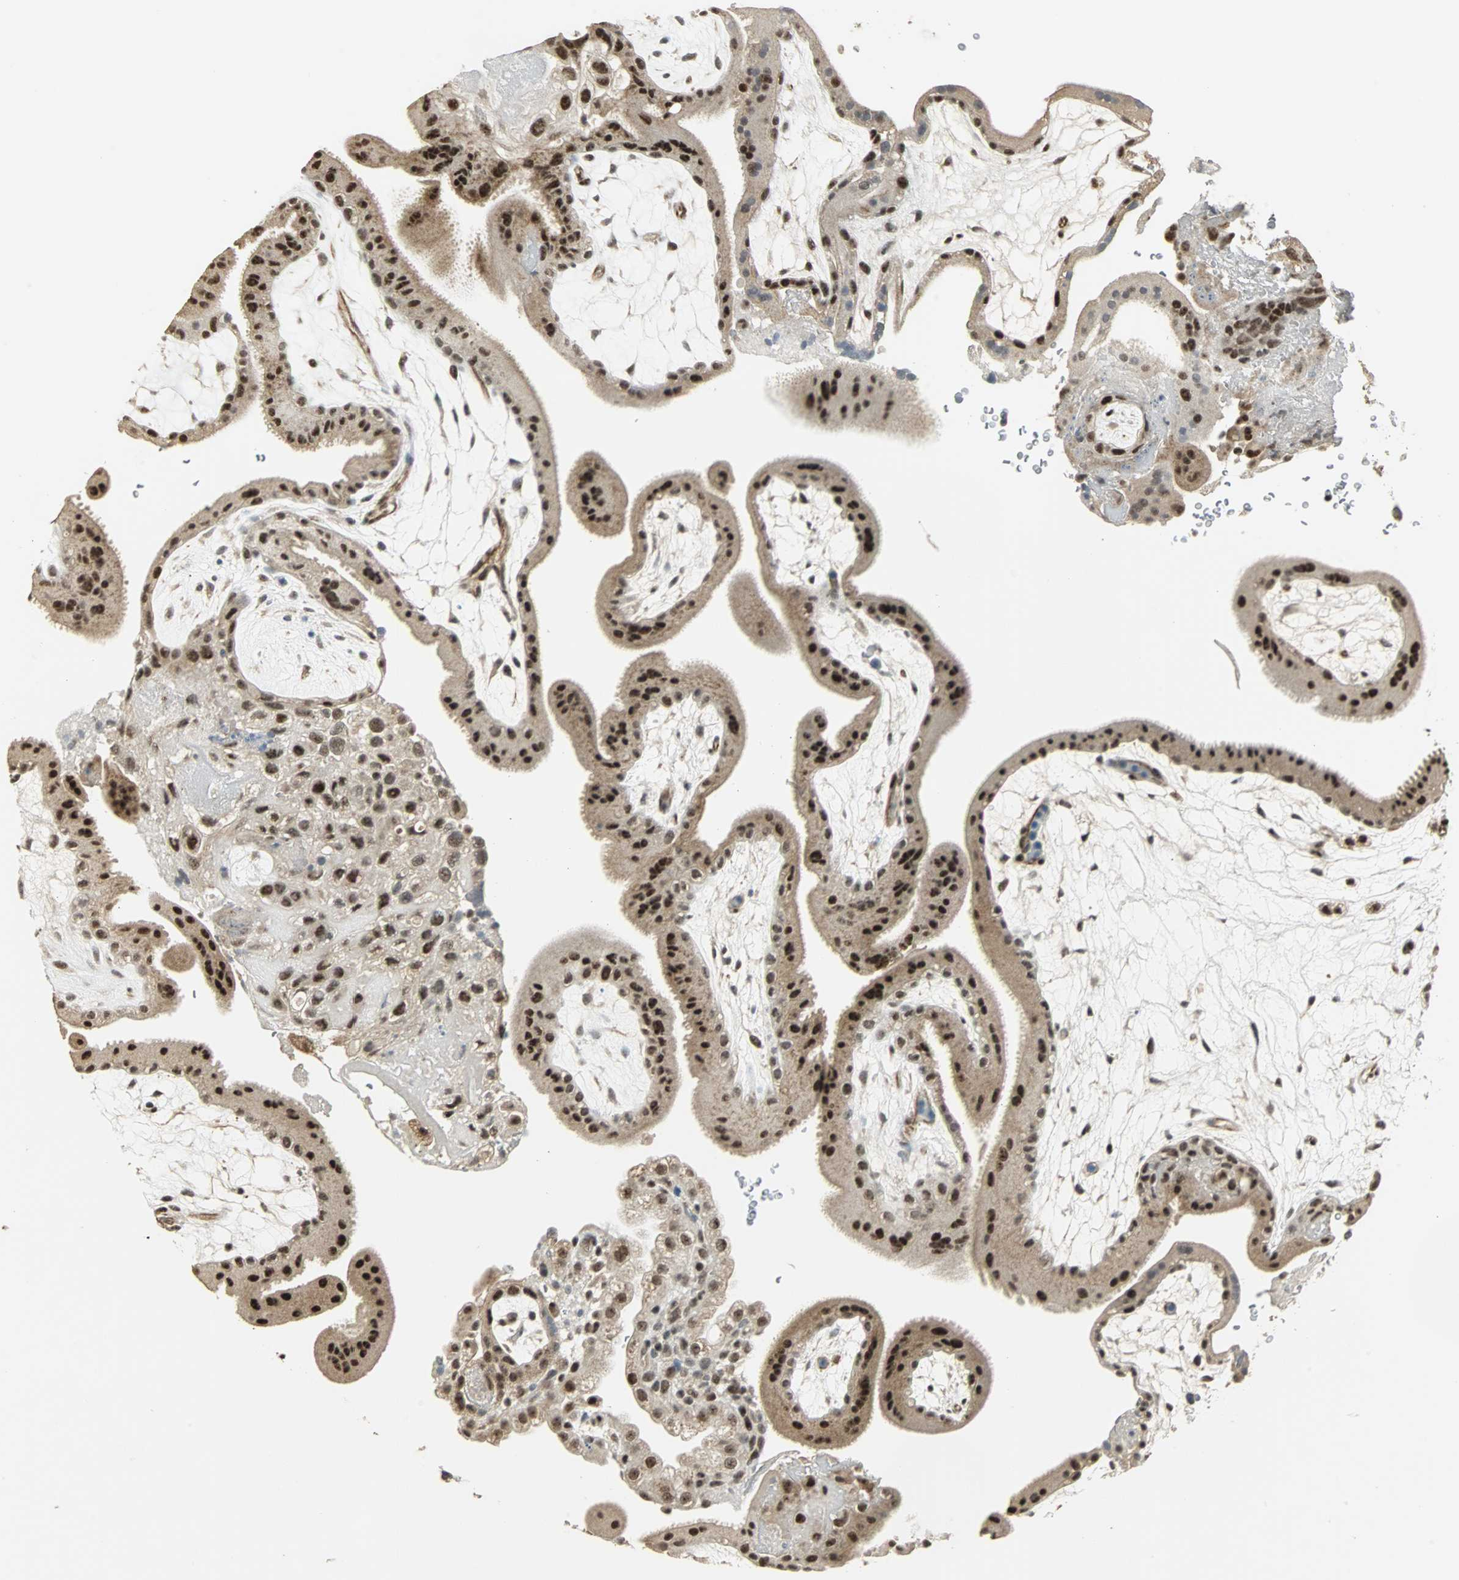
{"staining": {"intensity": "strong", "quantity": "25%-75%", "location": "nuclear"}, "tissue": "placenta", "cell_type": "Decidual cells", "image_type": "normal", "snomed": [{"axis": "morphology", "description": "Normal tissue, NOS"}, {"axis": "topography", "description": "Placenta"}], "caption": "A high-resolution histopathology image shows IHC staining of benign placenta, which displays strong nuclear expression in about 25%-75% of decidual cells.", "gene": "MED4", "patient": {"sex": "female", "age": 19}}